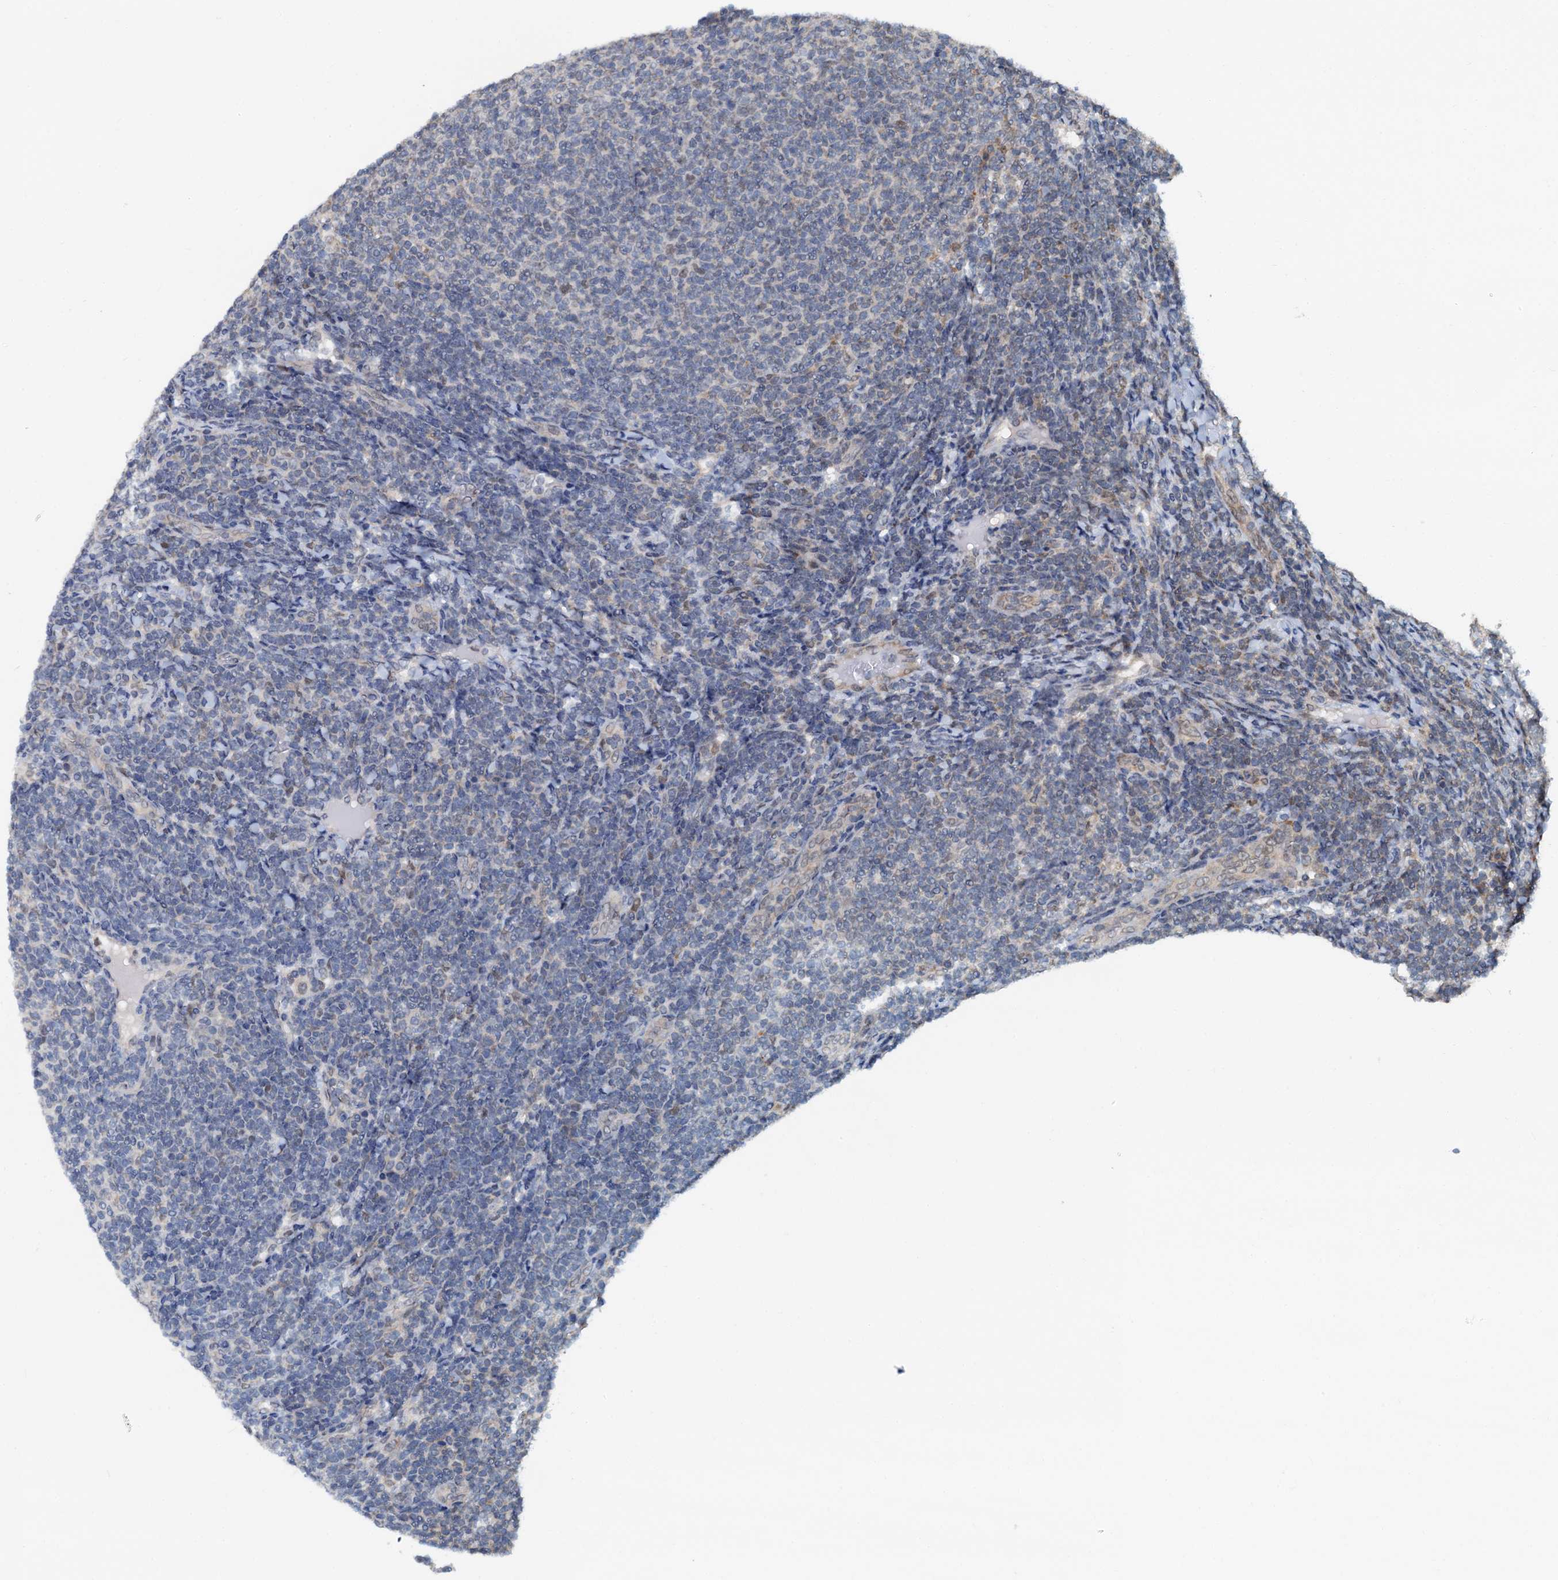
{"staining": {"intensity": "negative", "quantity": "none", "location": "none"}, "tissue": "lymphoma", "cell_type": "Tumor cells", "image_type": "cancer", "snomed": [{"axis": "morphology", "description": "Malignant lymphoma, non-Hodgkin's type, Low grade"}, {"axis": "topography", "description": "Lymph node"}], "caption": "Tumor cells show no significant expression in lymphoma.", "gene": "MCMBP", "patient": {"sex": "male", "age": 66}}